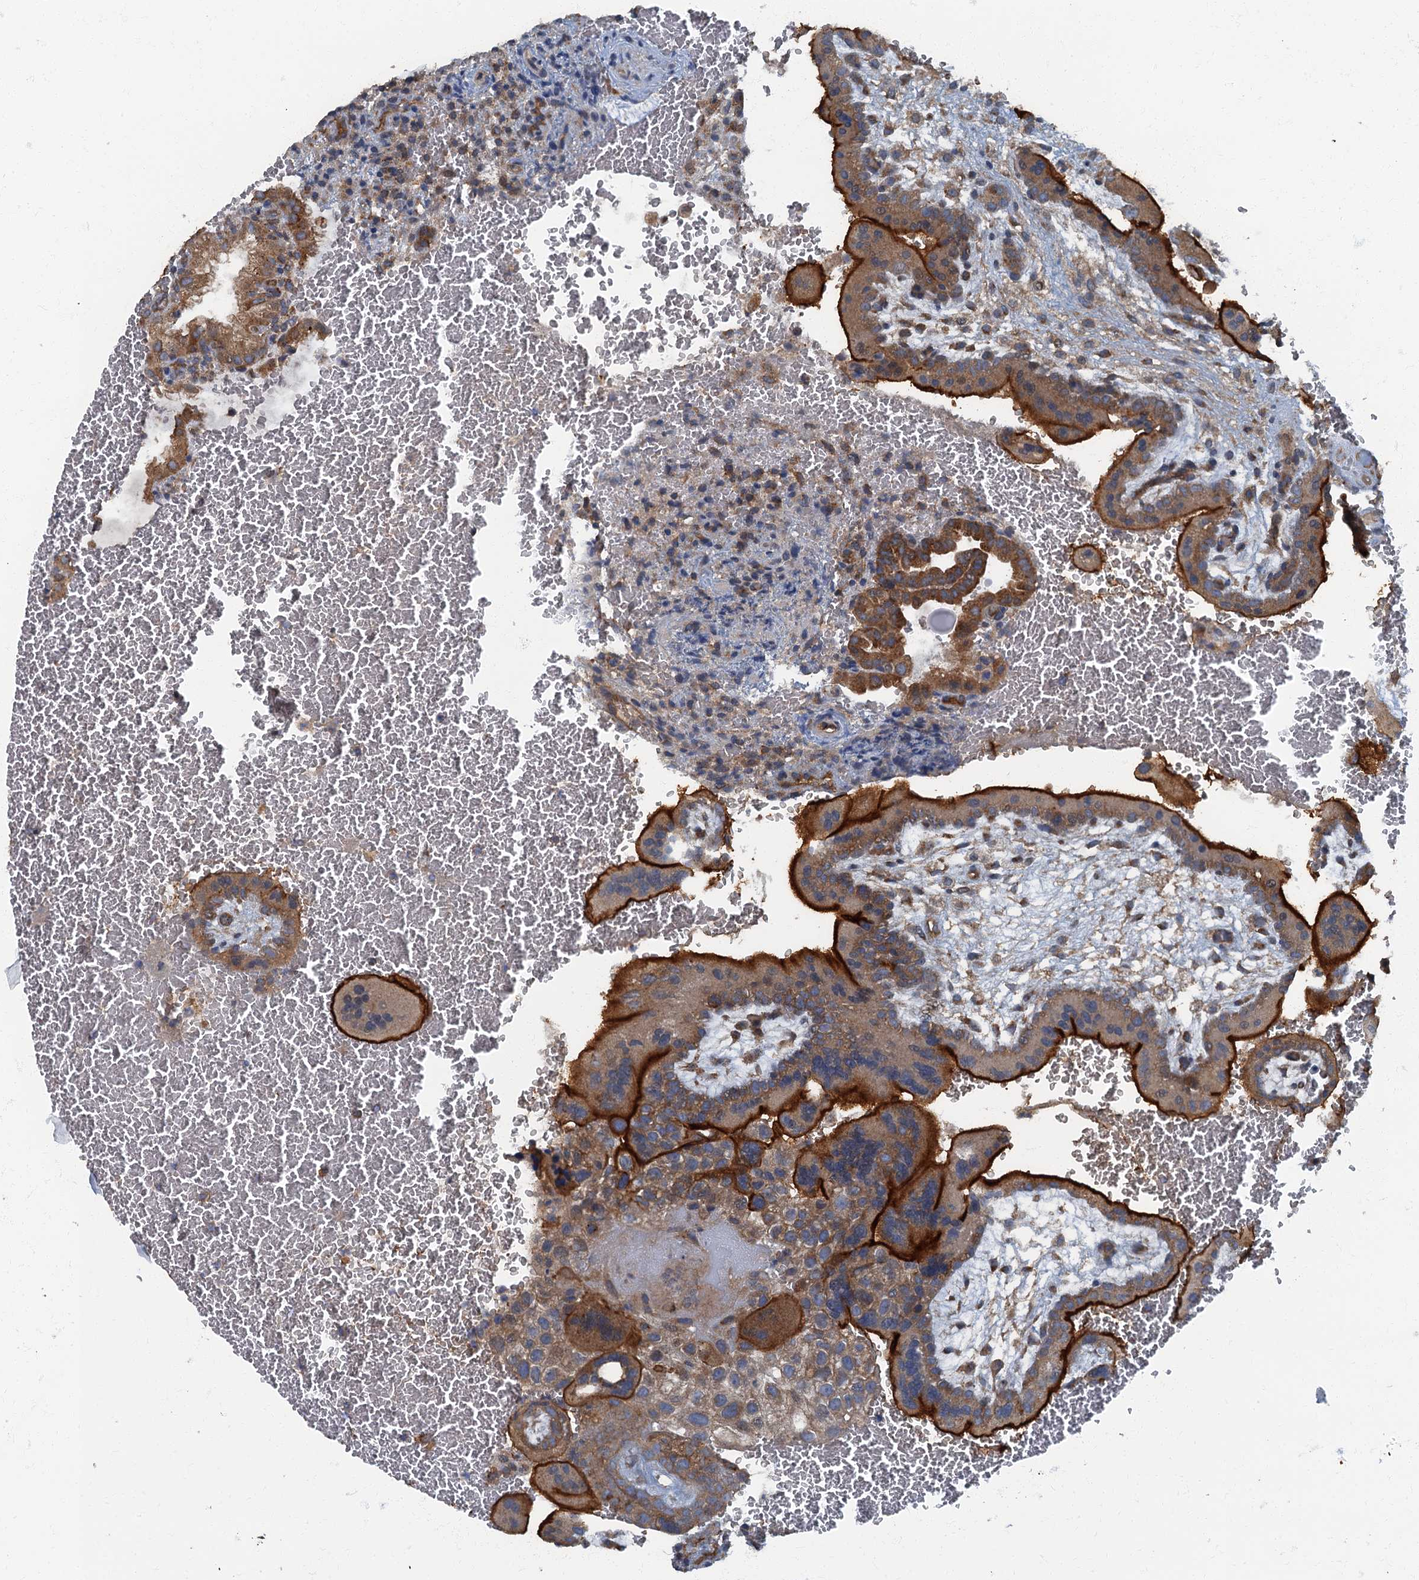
{"staining": {"intensity": "strong", "quantity": "25%-75%", "location": "cytoplasmic/membranous"}, "tissue": "placenta", "cell_type": "Trophoblastic cells", "image_type": "normal", "snomed": [{"axis": "morphology", "description": "Normal tissue, NOS"}, {"axis": "topography", "description": "Placenta"}], "caption": "Protein staining exhibits strong cytoplasmic/membranous expression in about 25%-75% of trophoblastic cells in unremarkable placenta. The protein is shown in brown color, while the nuclei are stained blue.", "gene": "ARL11", "patient": {"sex": "female", "age": 35}}